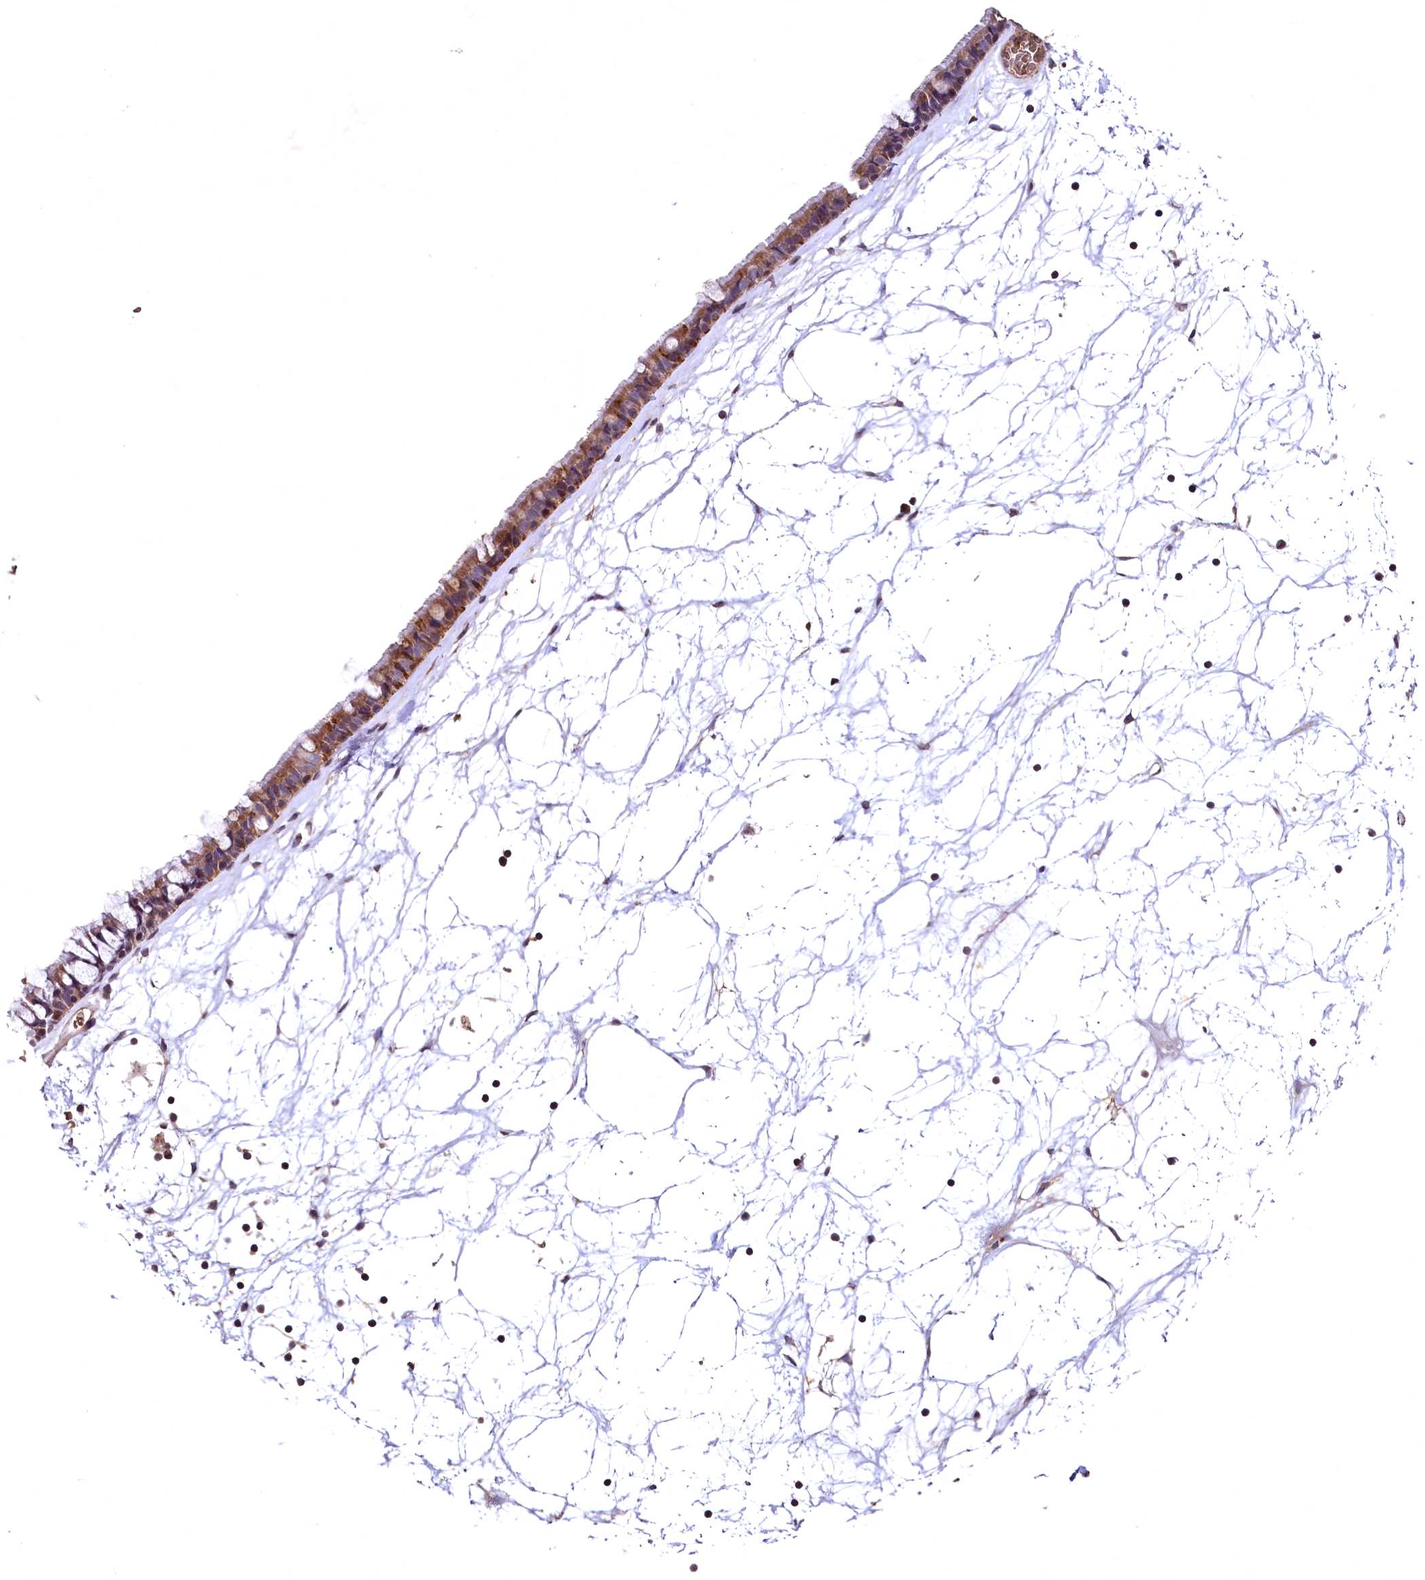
{"staining": {"intensity": "moderate", "quantity": ">75%", "location": "cytoplasmic/membranous"}, "tissue": "nasopharynx", "cell_type": "Respiratory epithelial cells", "image_type": "normal", "snomed": [{"axis": "morphology", "description": "Normal tissue, NOS"}, {"axis": "topography", "description": "Nasopharynx"}], "caption": "A high-resolution photomicrograph shows immunohistochemistry staining of unremarkable nasopharynx, which shows moderate cytoplasmic/membranous staining in about >75% of respiratory epithelial cells.", "gene": "SPTA1", "patient": {"sex": "male", "age": 64}}